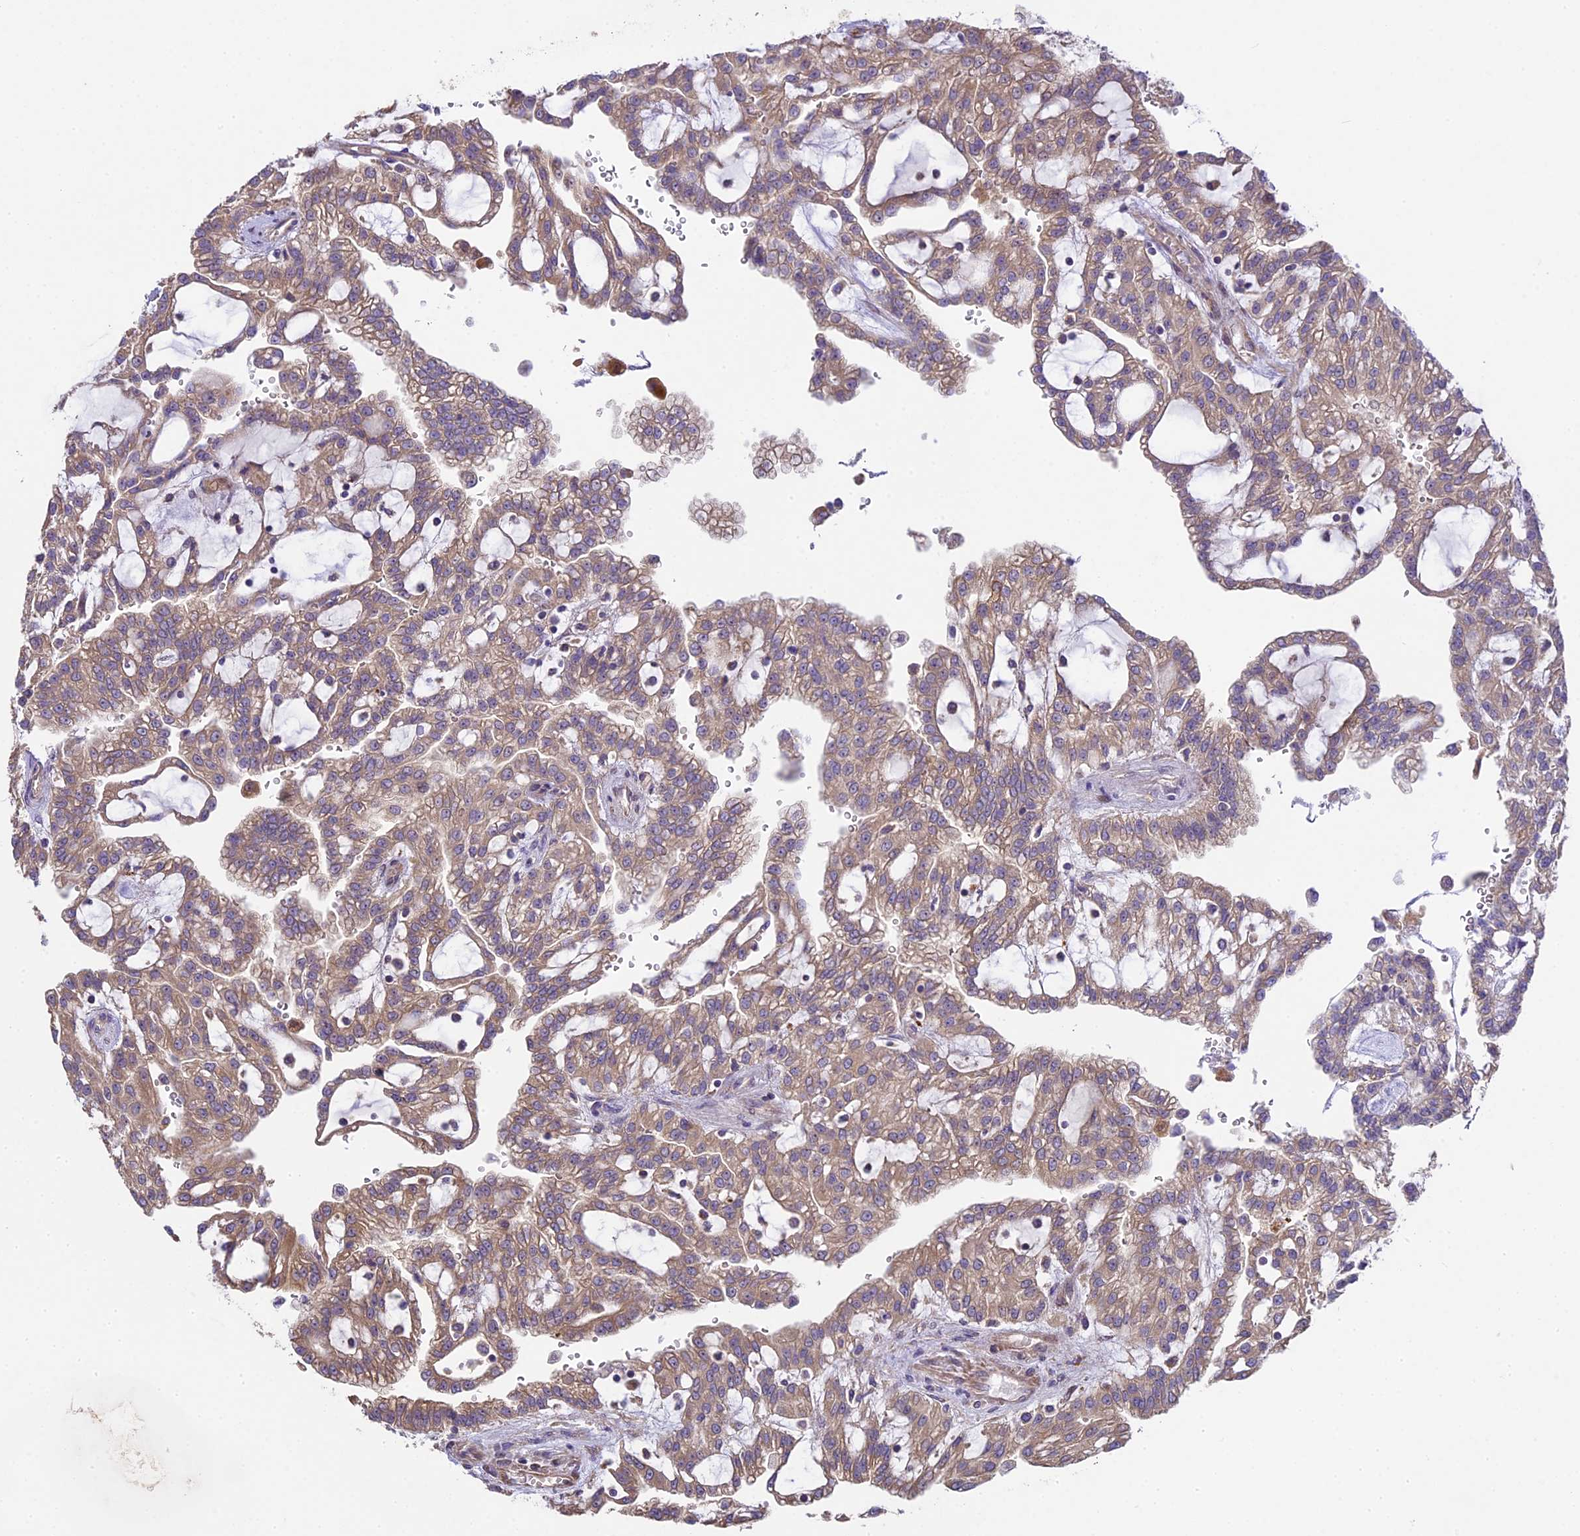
{"staining": {"intensity": "weak", "quantity": ">75%", "location": "cytoplasmic/membranous"}, "tissue": "renal cancer", "cell_type": "Tumor cells", "image_type": "cancer", "snomed": [{"axis": "morphology", "description": "Adenocarcinoma, NOS"}, {"axis": "topography", "description": "Kidney"}], "caption": "An image of human renal cancer (adenocarcinoma) stained for a protein reveals weak cytoplasmic/membranous brown staining in tumor cells. The protein of interest is shown in brown color, while the nuclei are stained blue.", "gene": "SPIRE1", "patient": {"sex": "male", "age": 63}}